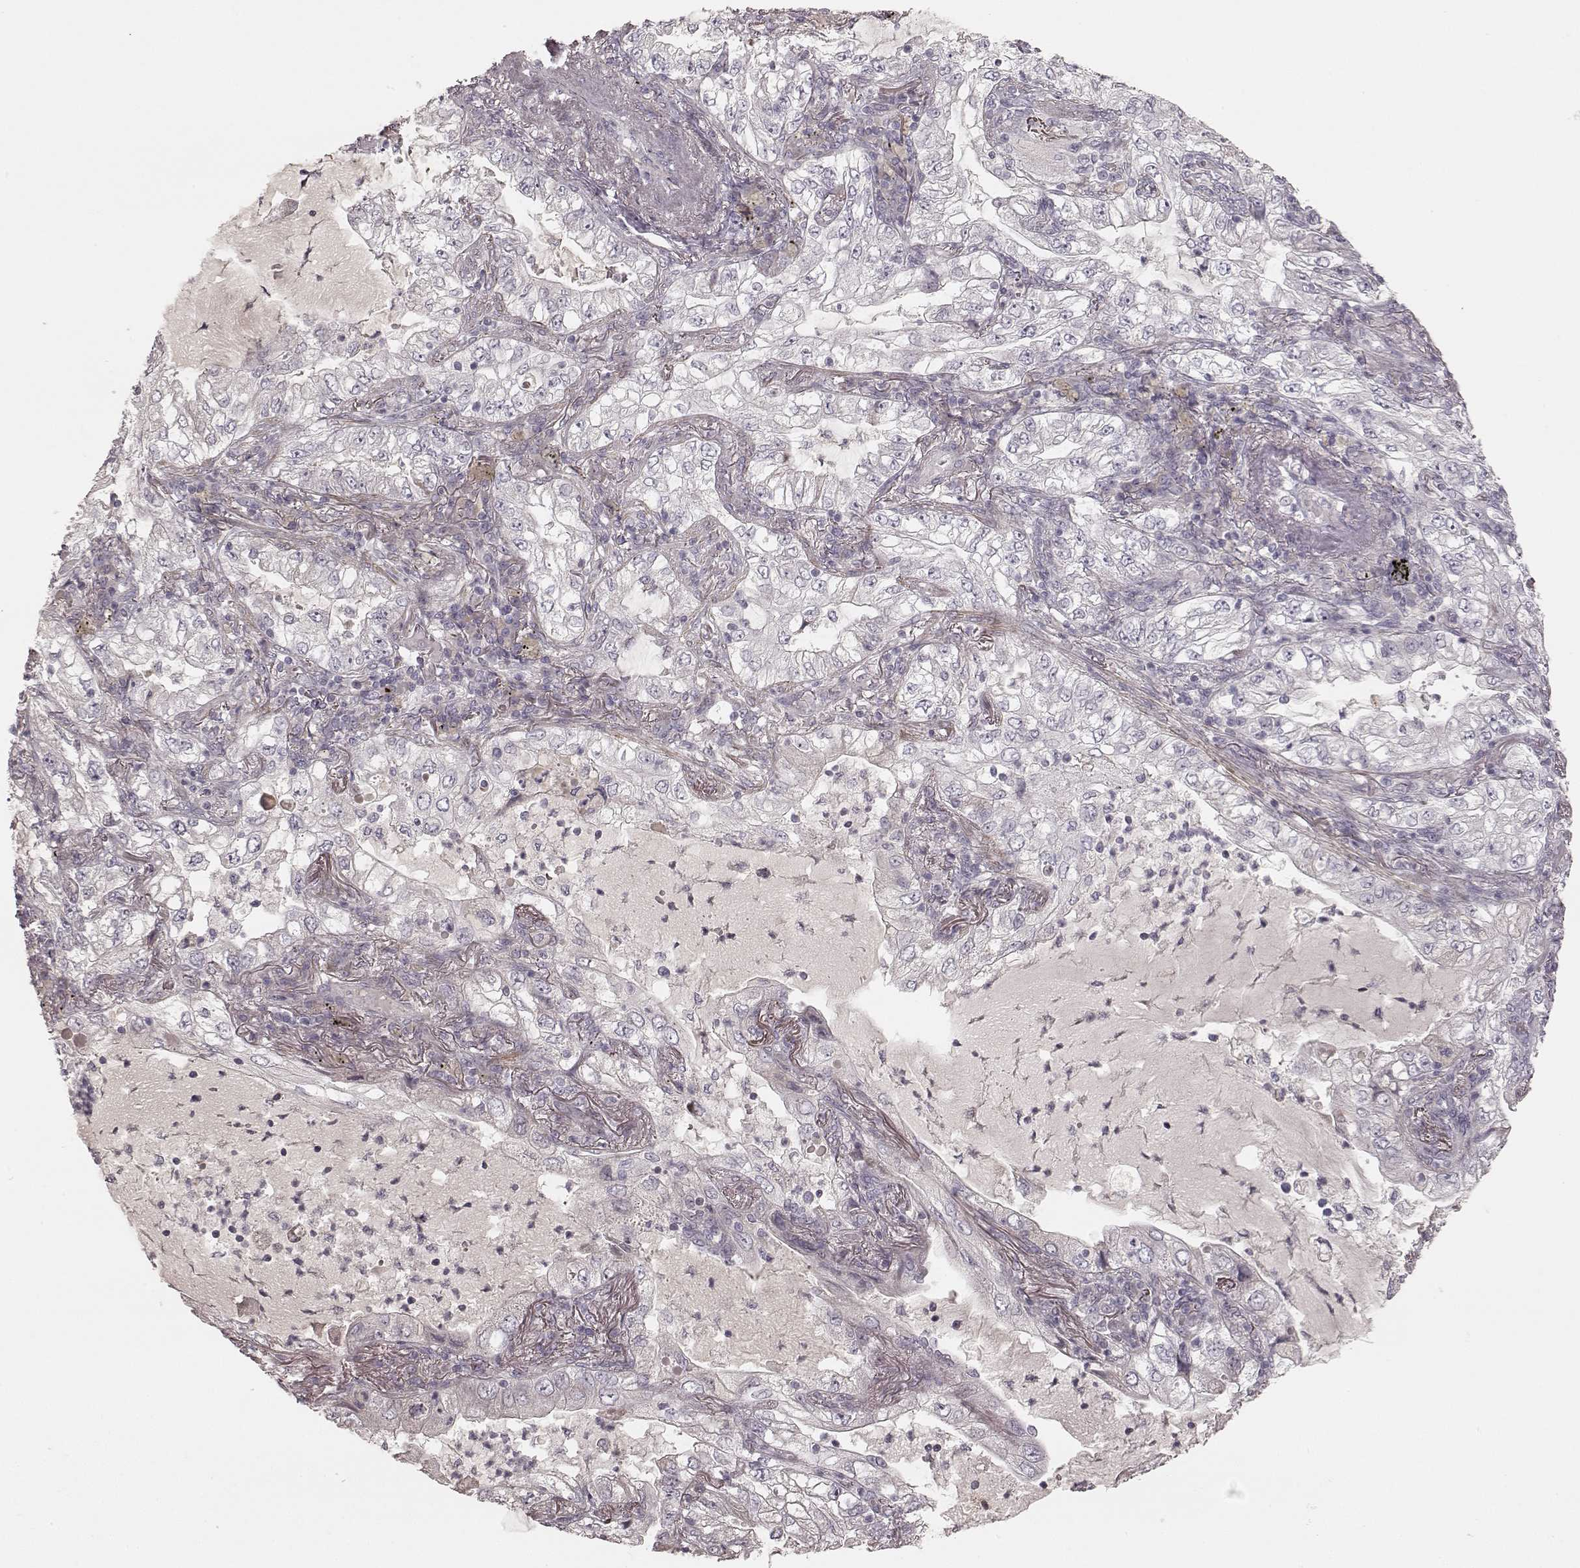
{"staining": {"intensity": "negative", "quantity": "none", "location": "none"}, "tissue": "lung cancer", "cell_type": "Tumor cells", "image_type": "cancer", "snomed": [{"axis": "morphology", "description": "Adenocarcinoma, NOS"}, {"axis": "topography", "description": "Lung"}], "caption": "Adenocarcinoma (lung) was stained to show a protein in brown. There is no significant positivity in tumor cells.", "gene": "KCNJ9", "patient": {"sex": "female", "age": 73}}